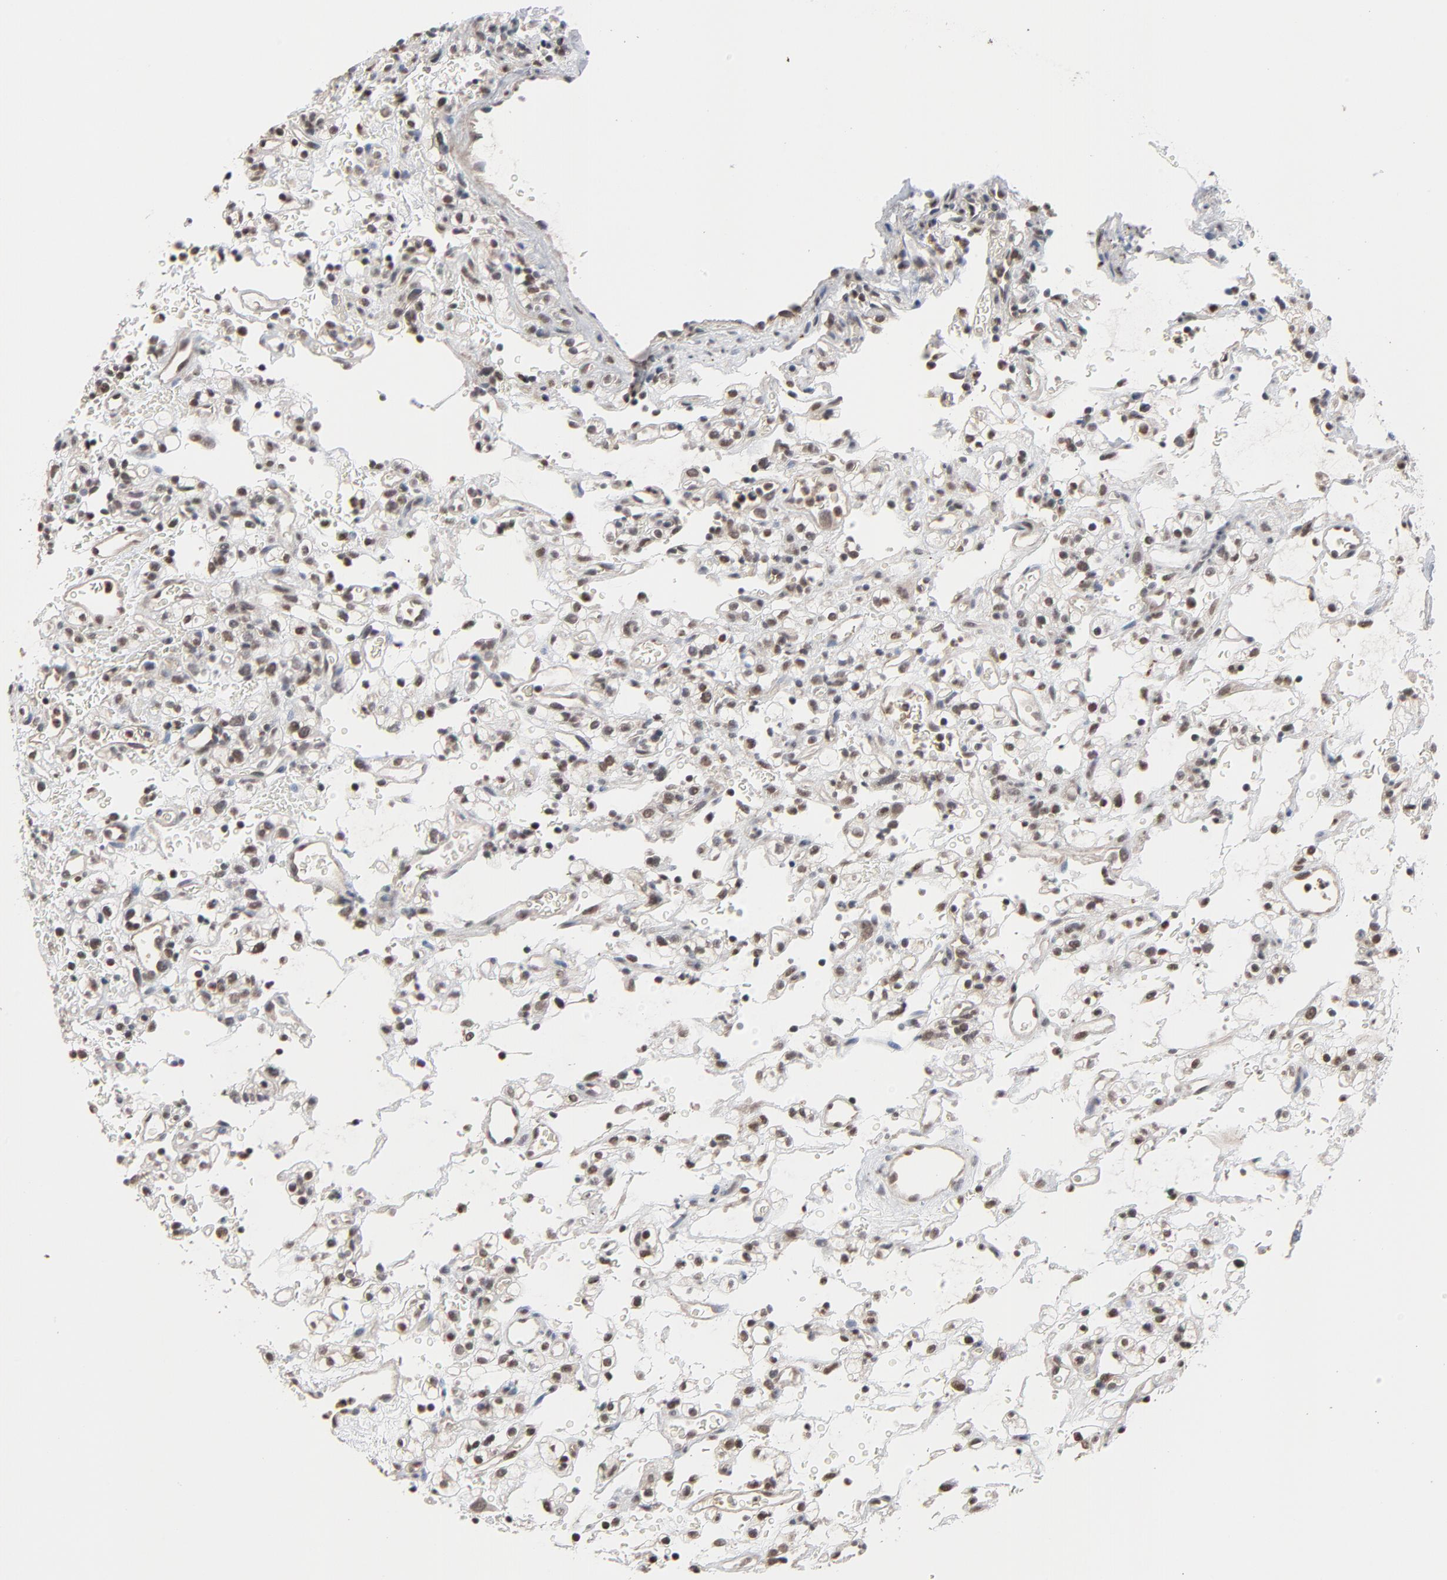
{"staining": {"intensity": "moderate", "quantity": "25%-75%", "location": "nuclear"}, "tissue": "renal cancer", "cell_type": "Tumor cells", "image_type": "cancer", "snomed": [{"axis": "morphology", "description": "Normal tissue, NOS"}, {"axis": "morphology", "description": "Adenocarcinoma, NOS"}, {"axis": "topography", "description": "Kidney"}], "caption": "Renal cancer stained for a protein (brown) demonstrates moderate nuclear positive staining in approximately 25%-75% of tumor cells.", "gene": "ZNF419", "patient": {"sex": "female", "age": 72}}